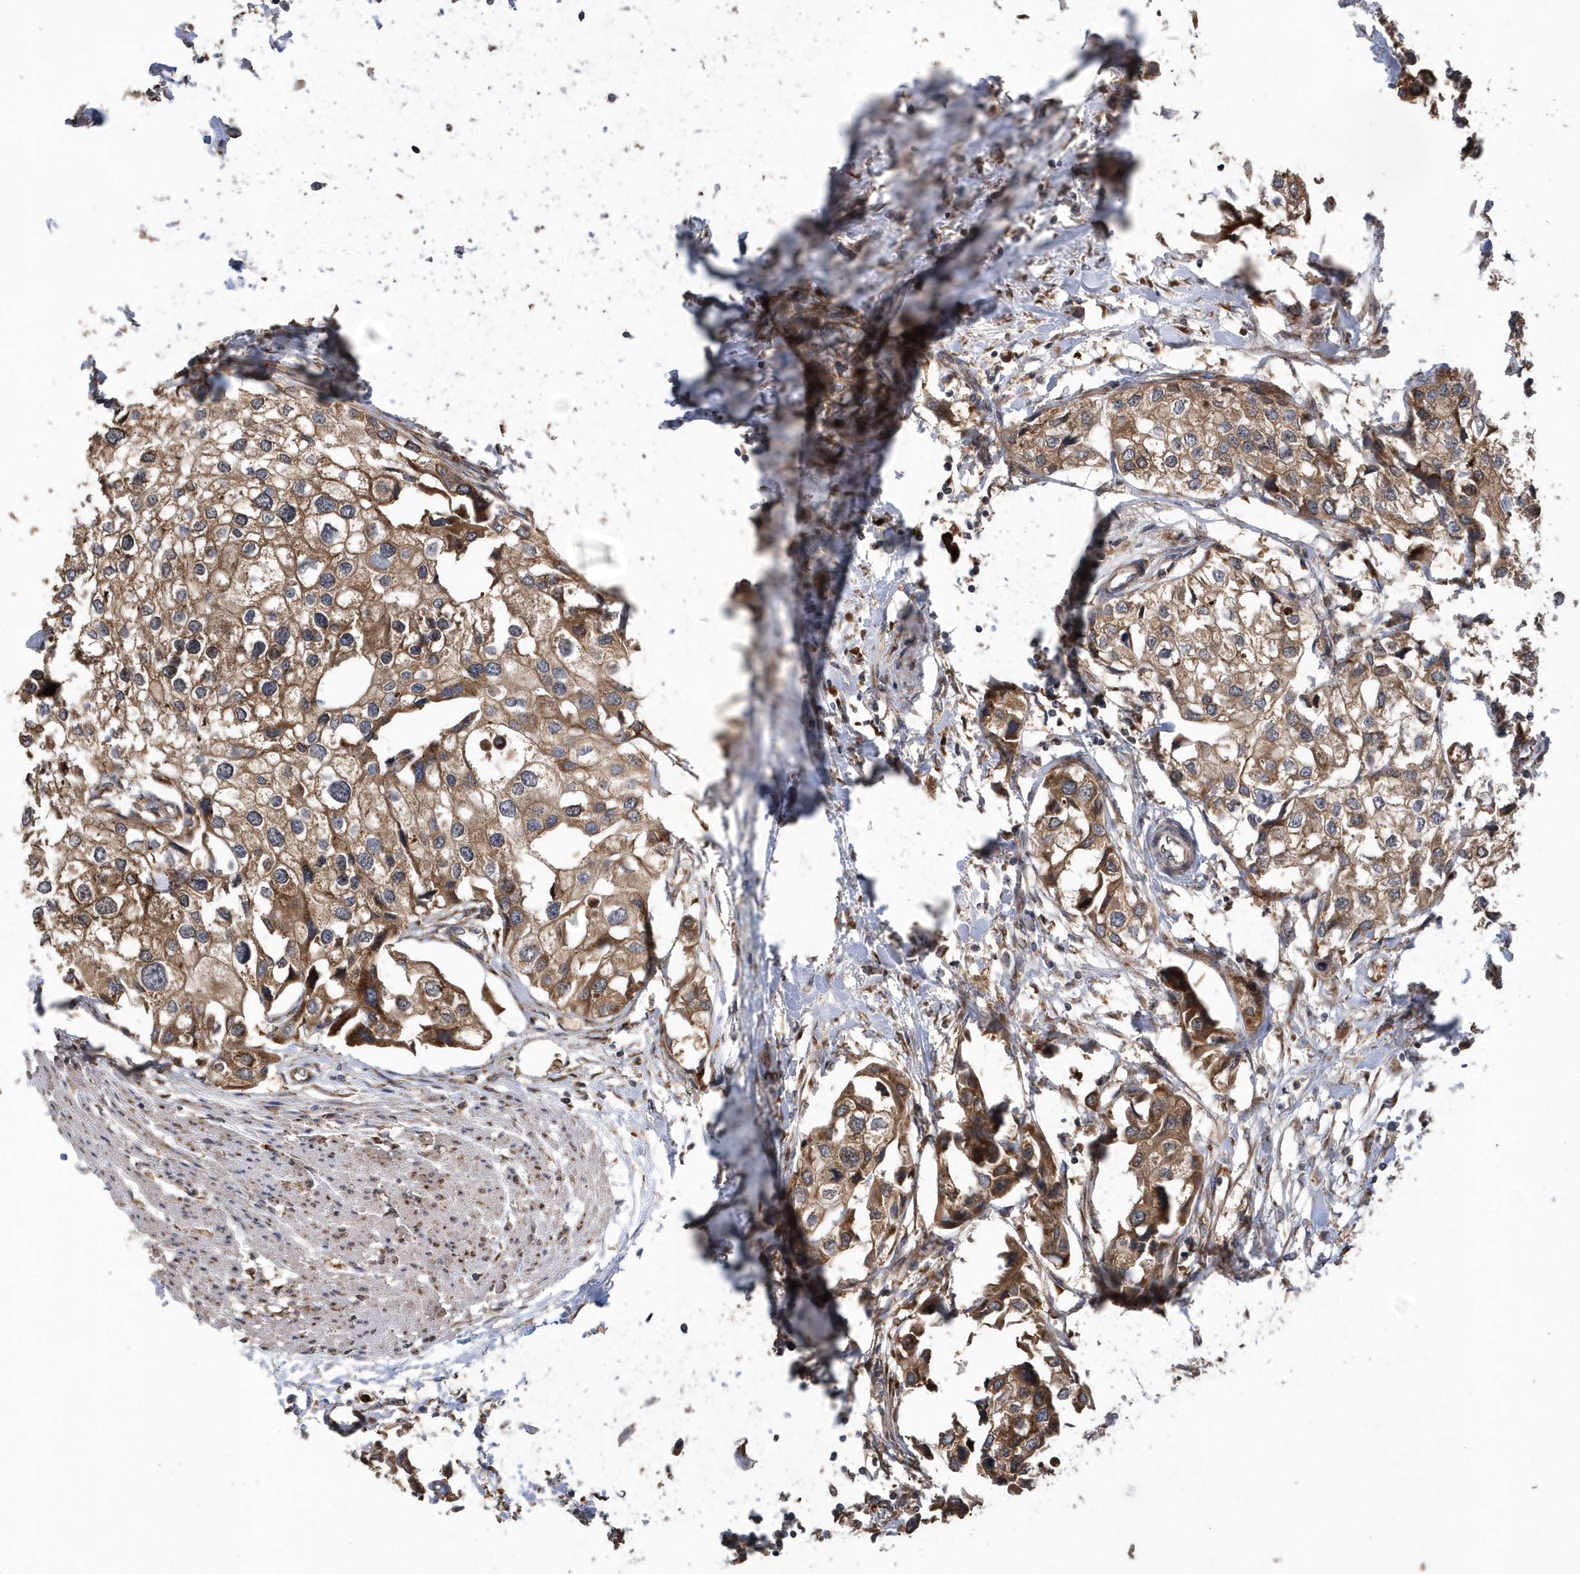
{"staining": {"intensity": "moderate", "quantity": ">75%", "location": "cytoplasmic/membranous"}, "tissue": "urothelial cancer", "cell_type": "Tumor cells", "image_type": "cancer", "snomed": [{"axis": "morphology", "description": "Urothelial carcinoma, High grade"}, {"axis": "topography", "description": "Urinary bladder"}], "caption": "Immunohistochemistry (IHC) of high-grade urothelial carcinoma exhibits medium levels of moderate cytoplasmic/membranous positivity in about >75% of tumor cells.", "gene": "WASHC5", "patient": {"sex": "male", "age": 64}}